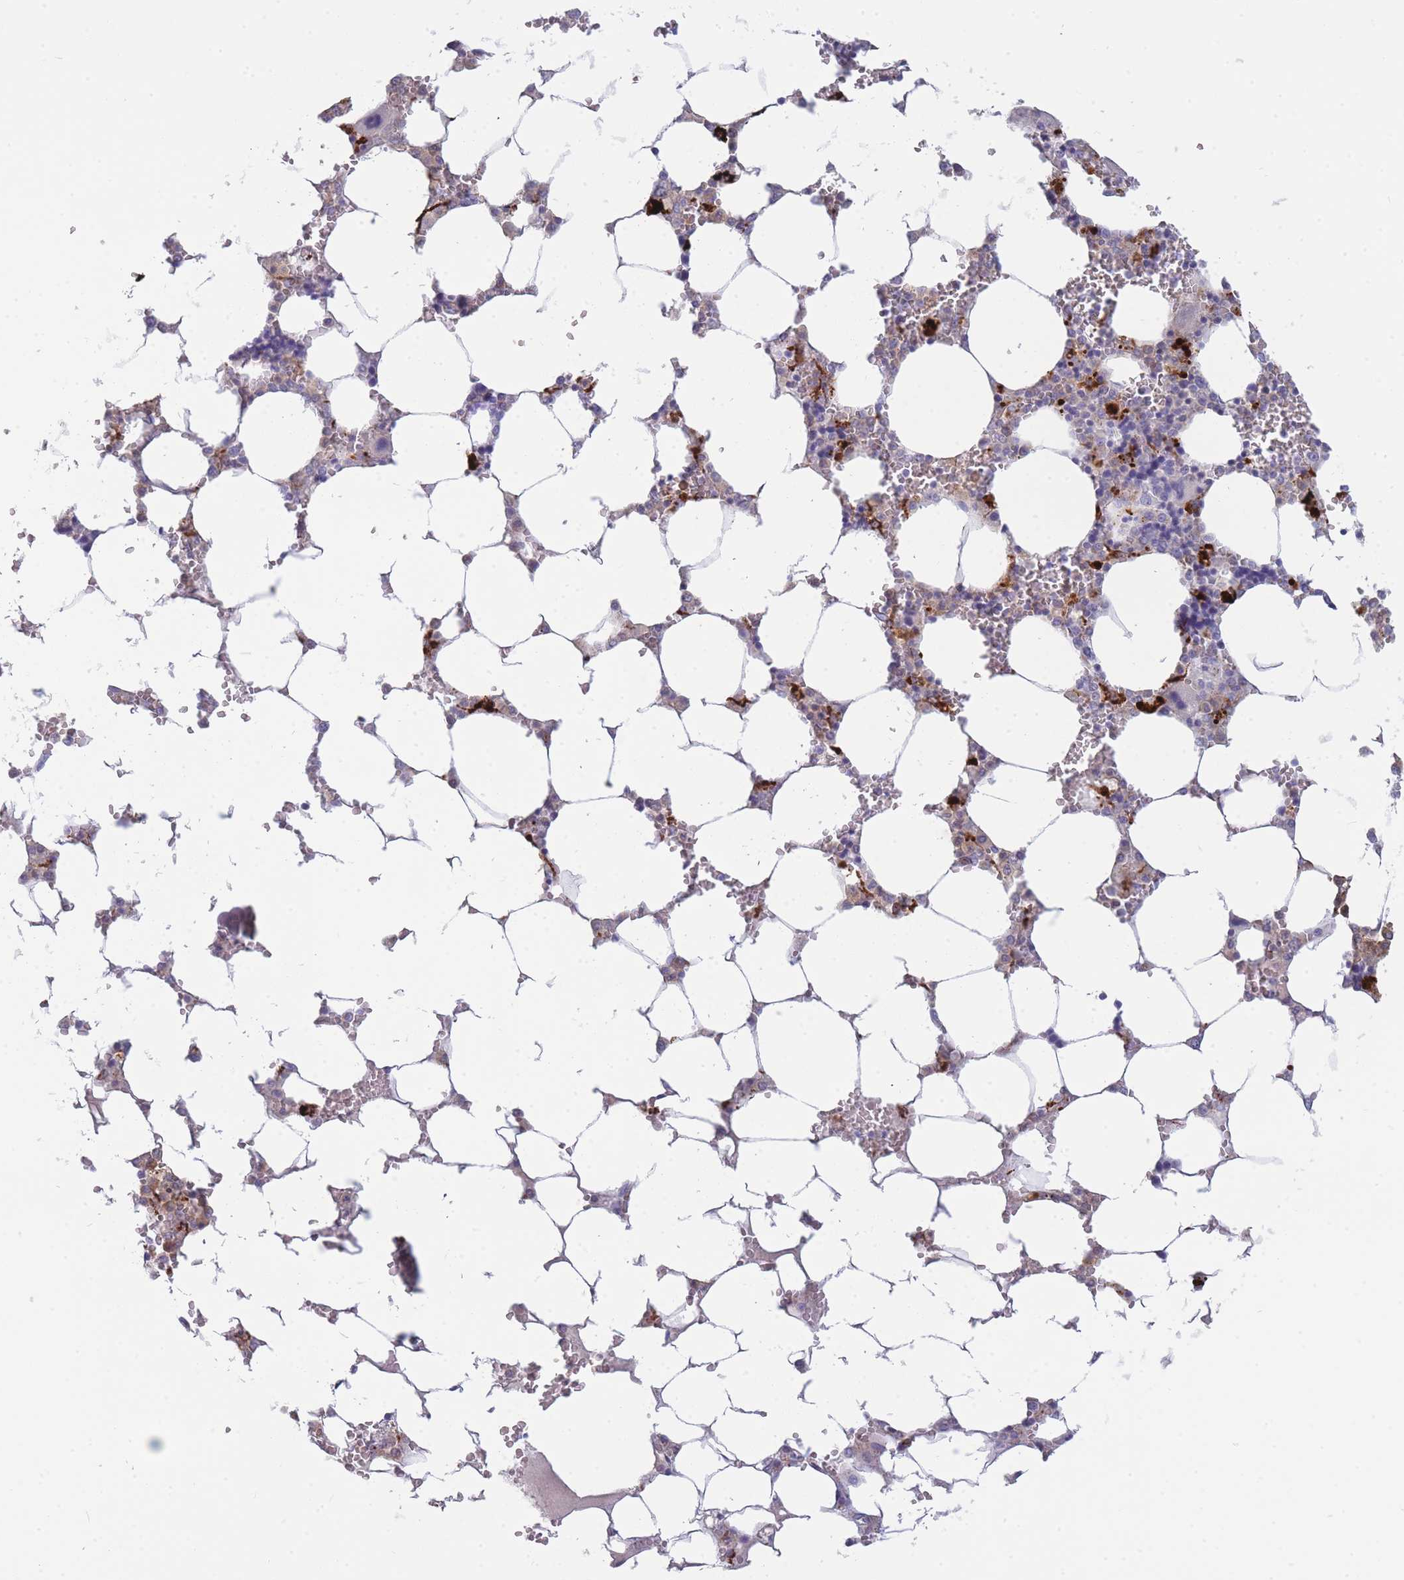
{"staining": {"intensity": "strong", "quantity": "<25%", "location": "cytoplasmic/membranous"}, "tissue": "bone marrow", "cell_type": "Hematopoietic cells", "image_type": "normal", "snomed": [{"axis": "morphology", "description": "Normal tissue, NOS"}, {"axis": "topography", "description": "Bone marrow"}], "caption": "An immunohistochemistry (IHC) photomicrograph of unremarkable tissue is shown. Protein staining in brown shows strong cytoplasmic/membranous positivity in bone marrow within hematopoietic cells.", "gene": "TRIM61", "patient": {"sex": "male", "age": 64}}